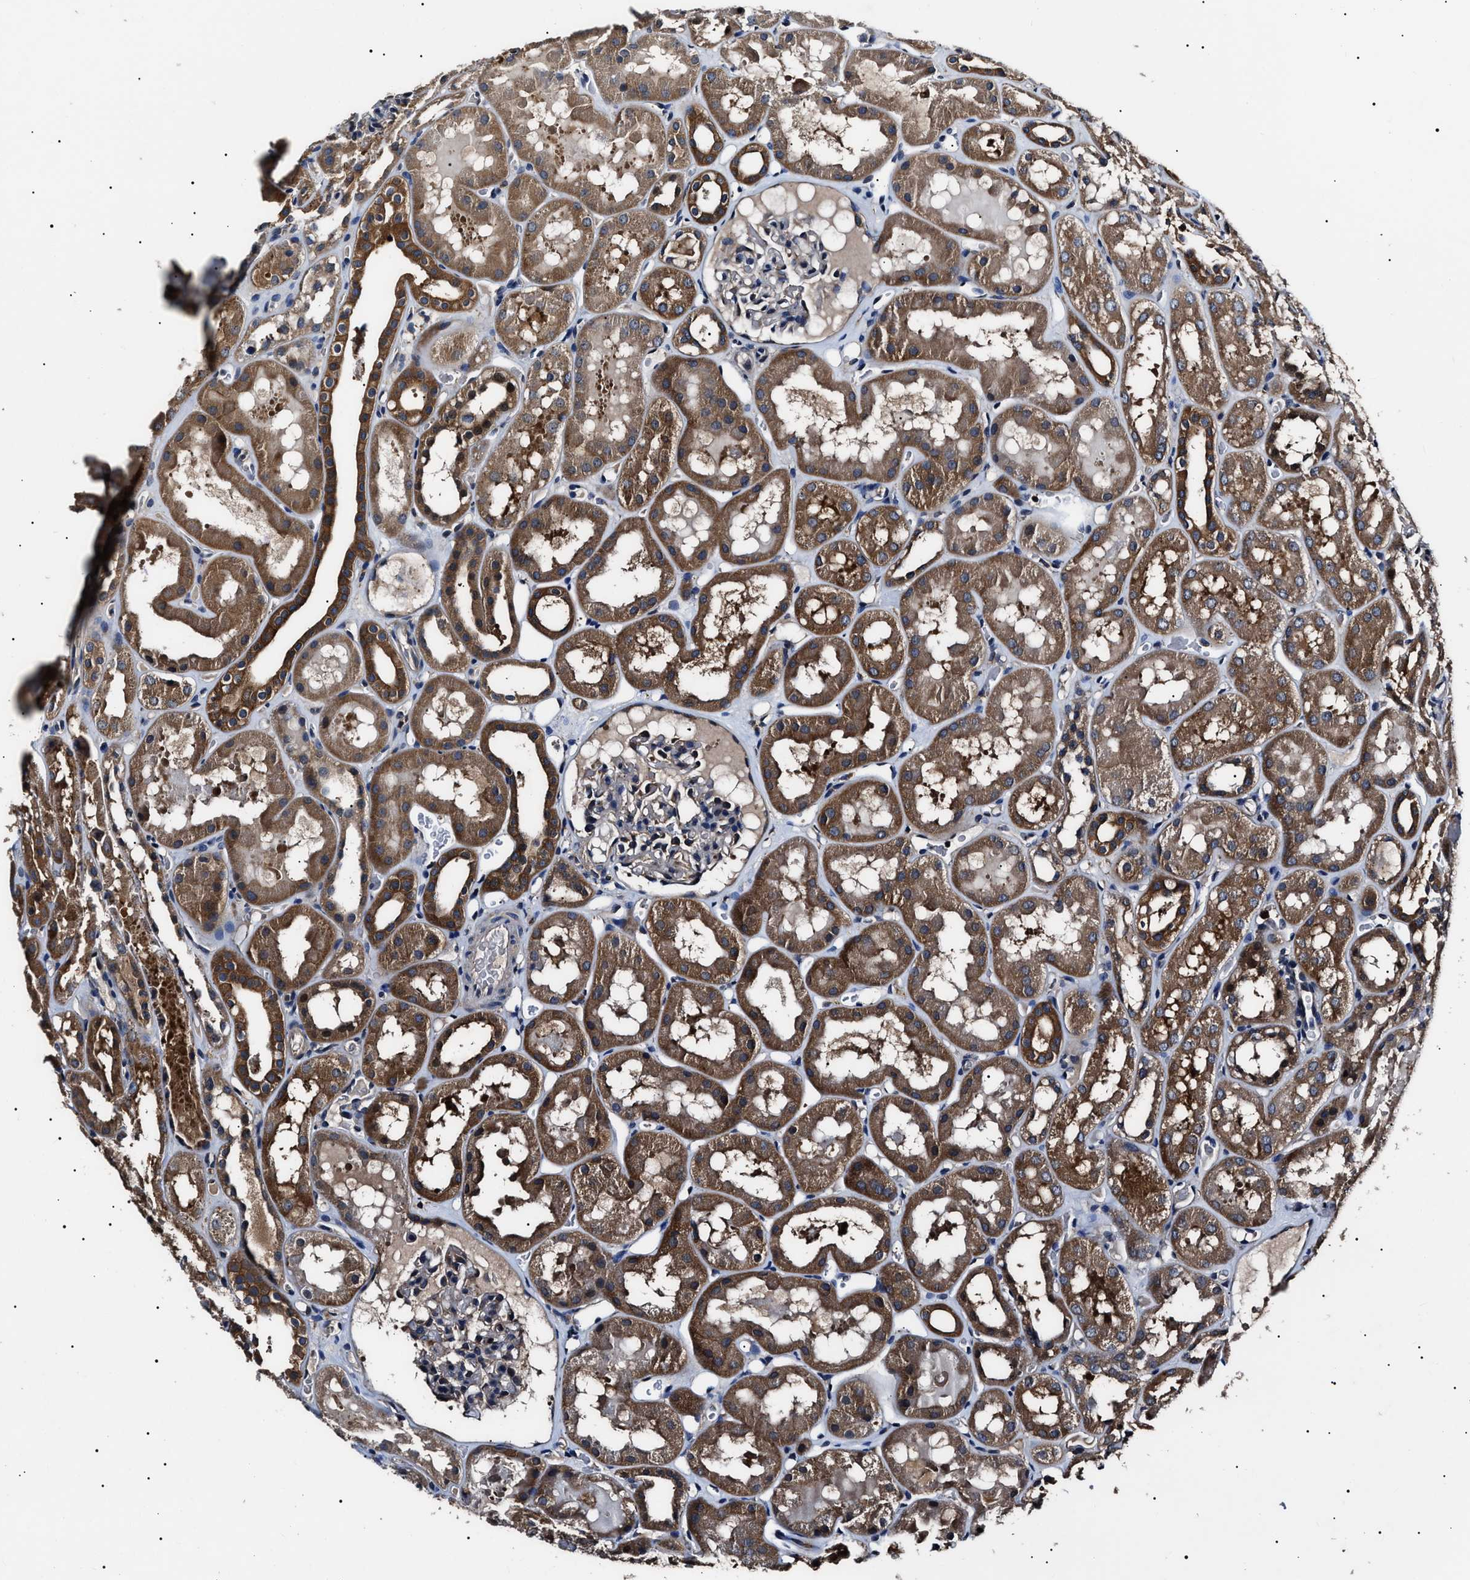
{"staining": {"intensity": "moderate", "quantity": "<25%", "location": "cytoplasmic/membranous"}, "tissue": "kidney", "cell_type": "Cells in glomeruli", "image_type": "normal", "snomed": [{"axis": "morphology", "description": "Normal tissue, NOS"}, {"axis": "topography", "description": "Kidney"}, {"axis": "topography", "description": "Urinary bladder"}], "caption": "Immunohistochemical staining of unremarkable kidney demonstrates moderate cytoplasmic/membranous protein positivity in approximately <25% of cells in glomeruli.", "gene": "CCT8", "patient": {"sex": "male", "age": 16}}